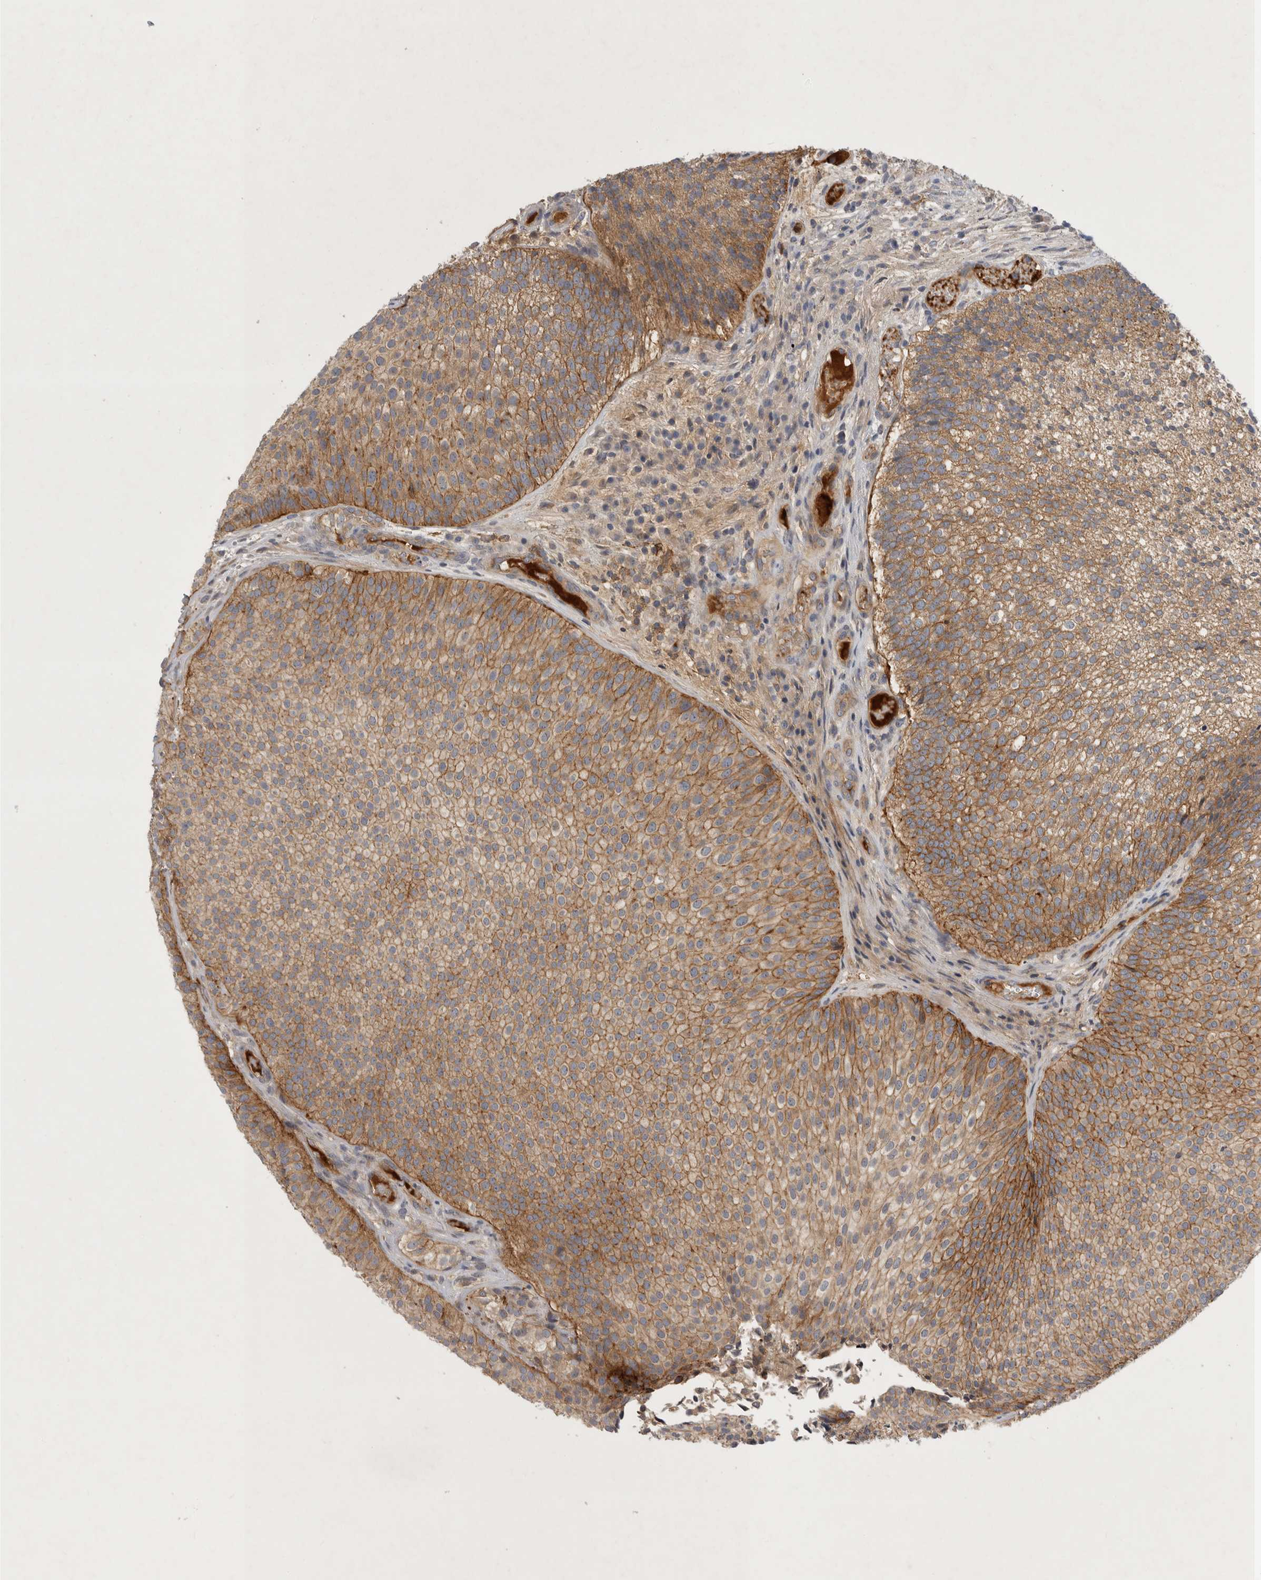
{"staining": {"intensity": "moderate", "quantity": ">75%", "location": "cytoplasmic/membranous"}, "tissue": "urothelial cancer", "cell_type": "Tumor cells", "image_type": "cancer", "snomed": [{"axis": "morphology", "description": "Urothelial carcinoma, Low grade"}, {"axis": "topography", "description": "Urinary bladder"}], "caption": "Immunohistochemistry (IHC) image of urothelial cancer stained for a protein (brown), which exhibits medium levels of moderate cytoplasmic/membranous positivity in approximately >75% of tumor cells.", "gene": "MLPH", "patient": {"sex": "male", "age": 86}}